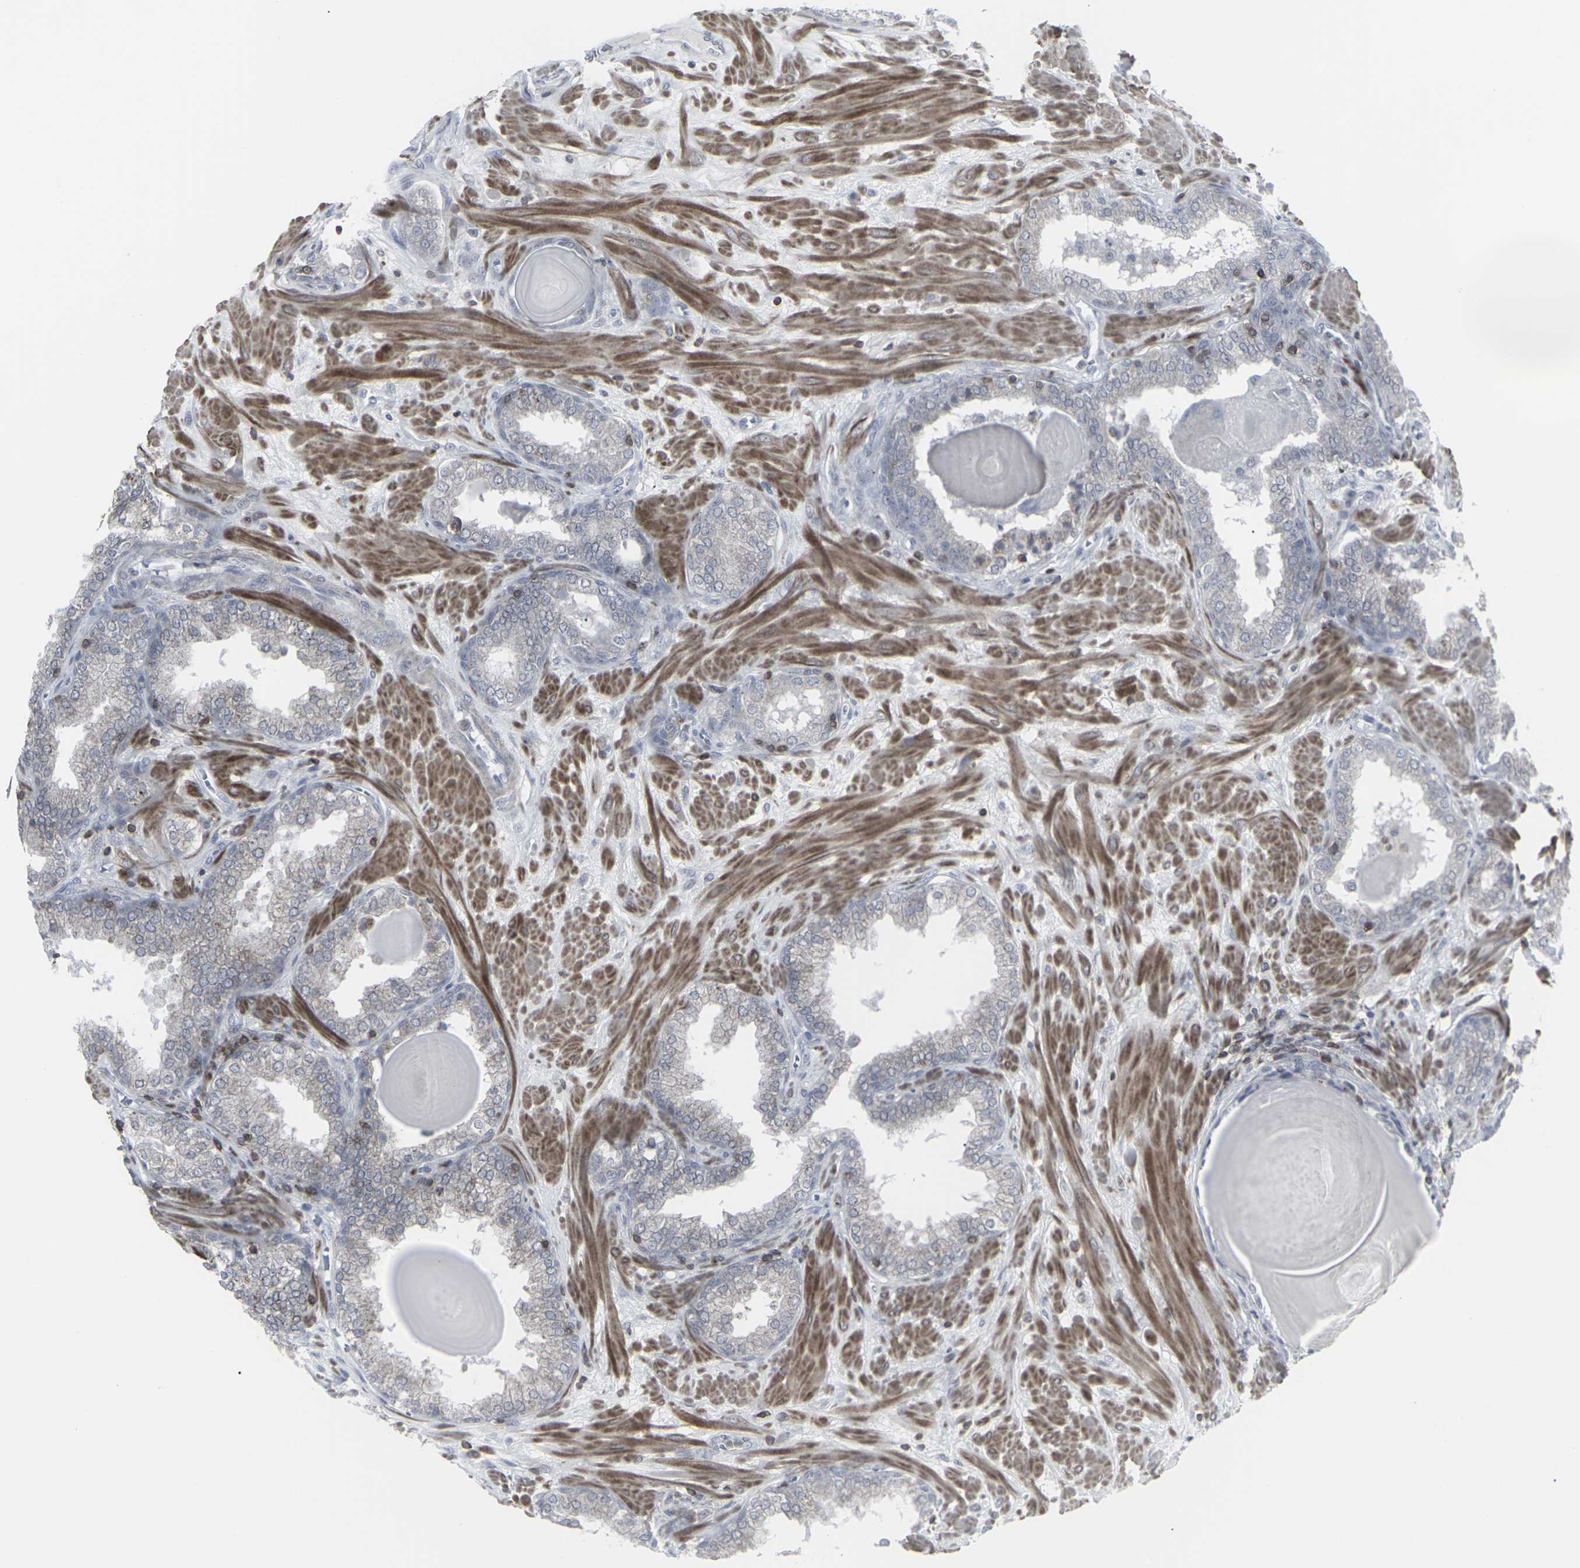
{"staining": {"intensity": "weak", "quantity": "<25%", "location": "cytoplasmic/membranous"}, "tissue": "prostate", "cell_type": "Glandular cells", "image_type": "normal", "snomed": [{"axis": "morphology", "description": "Normal tissue, NOS"}, {"axis": "topography", "description": "Prostate"}], "caption": "Histopathology image shows no significant protein positivity in glandular cells of unremarkable prostate. The staining is performed using DAB brown chromogen with nuclei counter-stained in using hematoxylin.", "gene": "APOBEC2", "patient": {"sex": "male", "age": 51}}